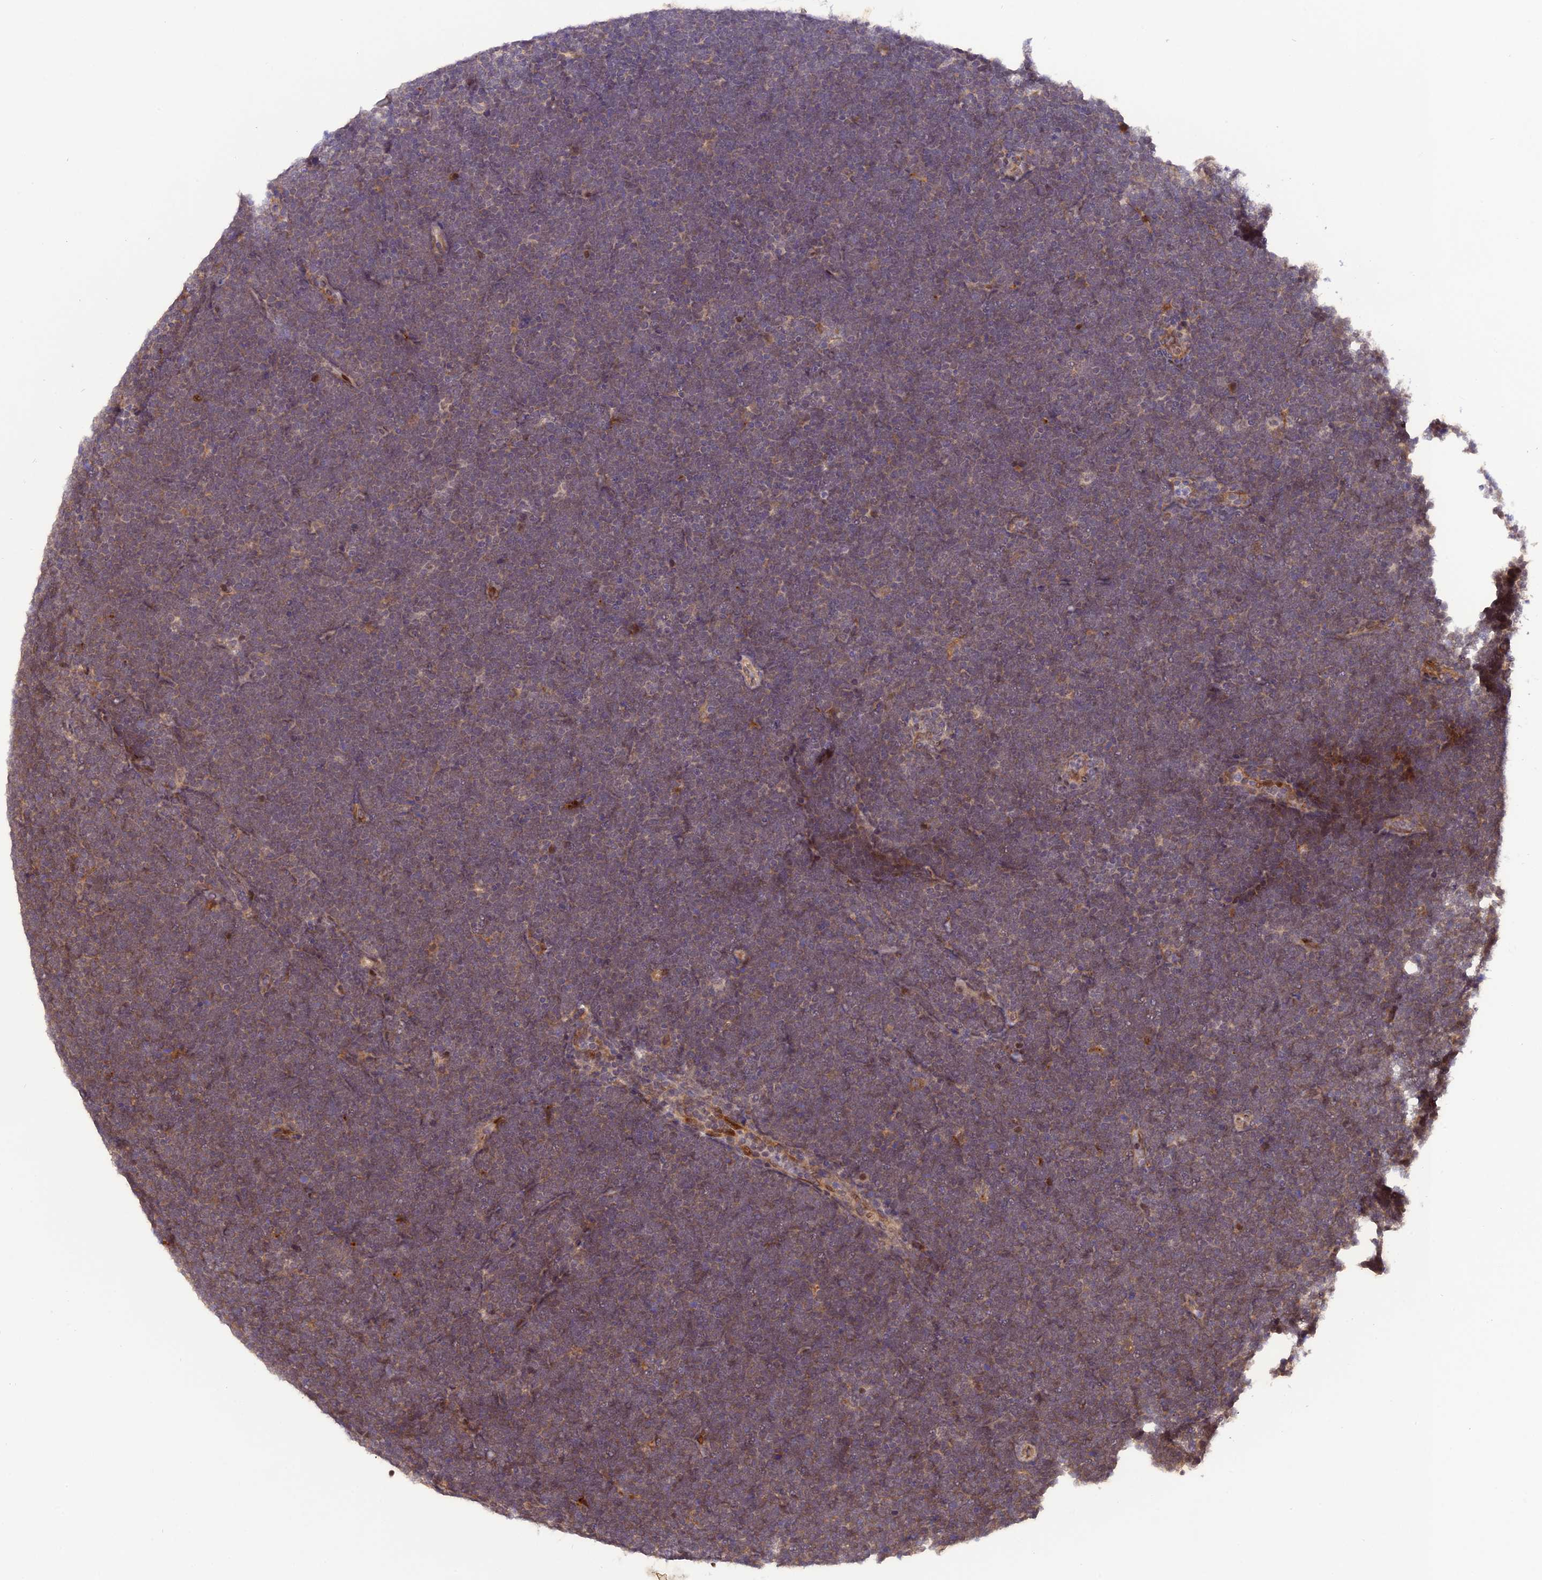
{"staining": {"intensity": "weak", "quantity": ">75%", "location": "cytoplasmic/membranous"}, "tissue": "lymphoma", "cell_type": "Tumor cells", "image_type": "cancer", "snomed": [{"axis": "morphology", "description": "Malignant lymphoma, non-Hodgkin's type, High grade"}, {"axis": "topography", "description": "Lymph node"}], "caption": "Protein analysis of malignant lymphoma, non-Hodgkin's type (high-grade) tissue displays weak cytoplasmic/membranous expression in about >75% of tumor cells. (IHC, brightfield microscopy, high magnification).", "gene": "SAMD4A", "patient": {"sex": "male", "age": 13}}